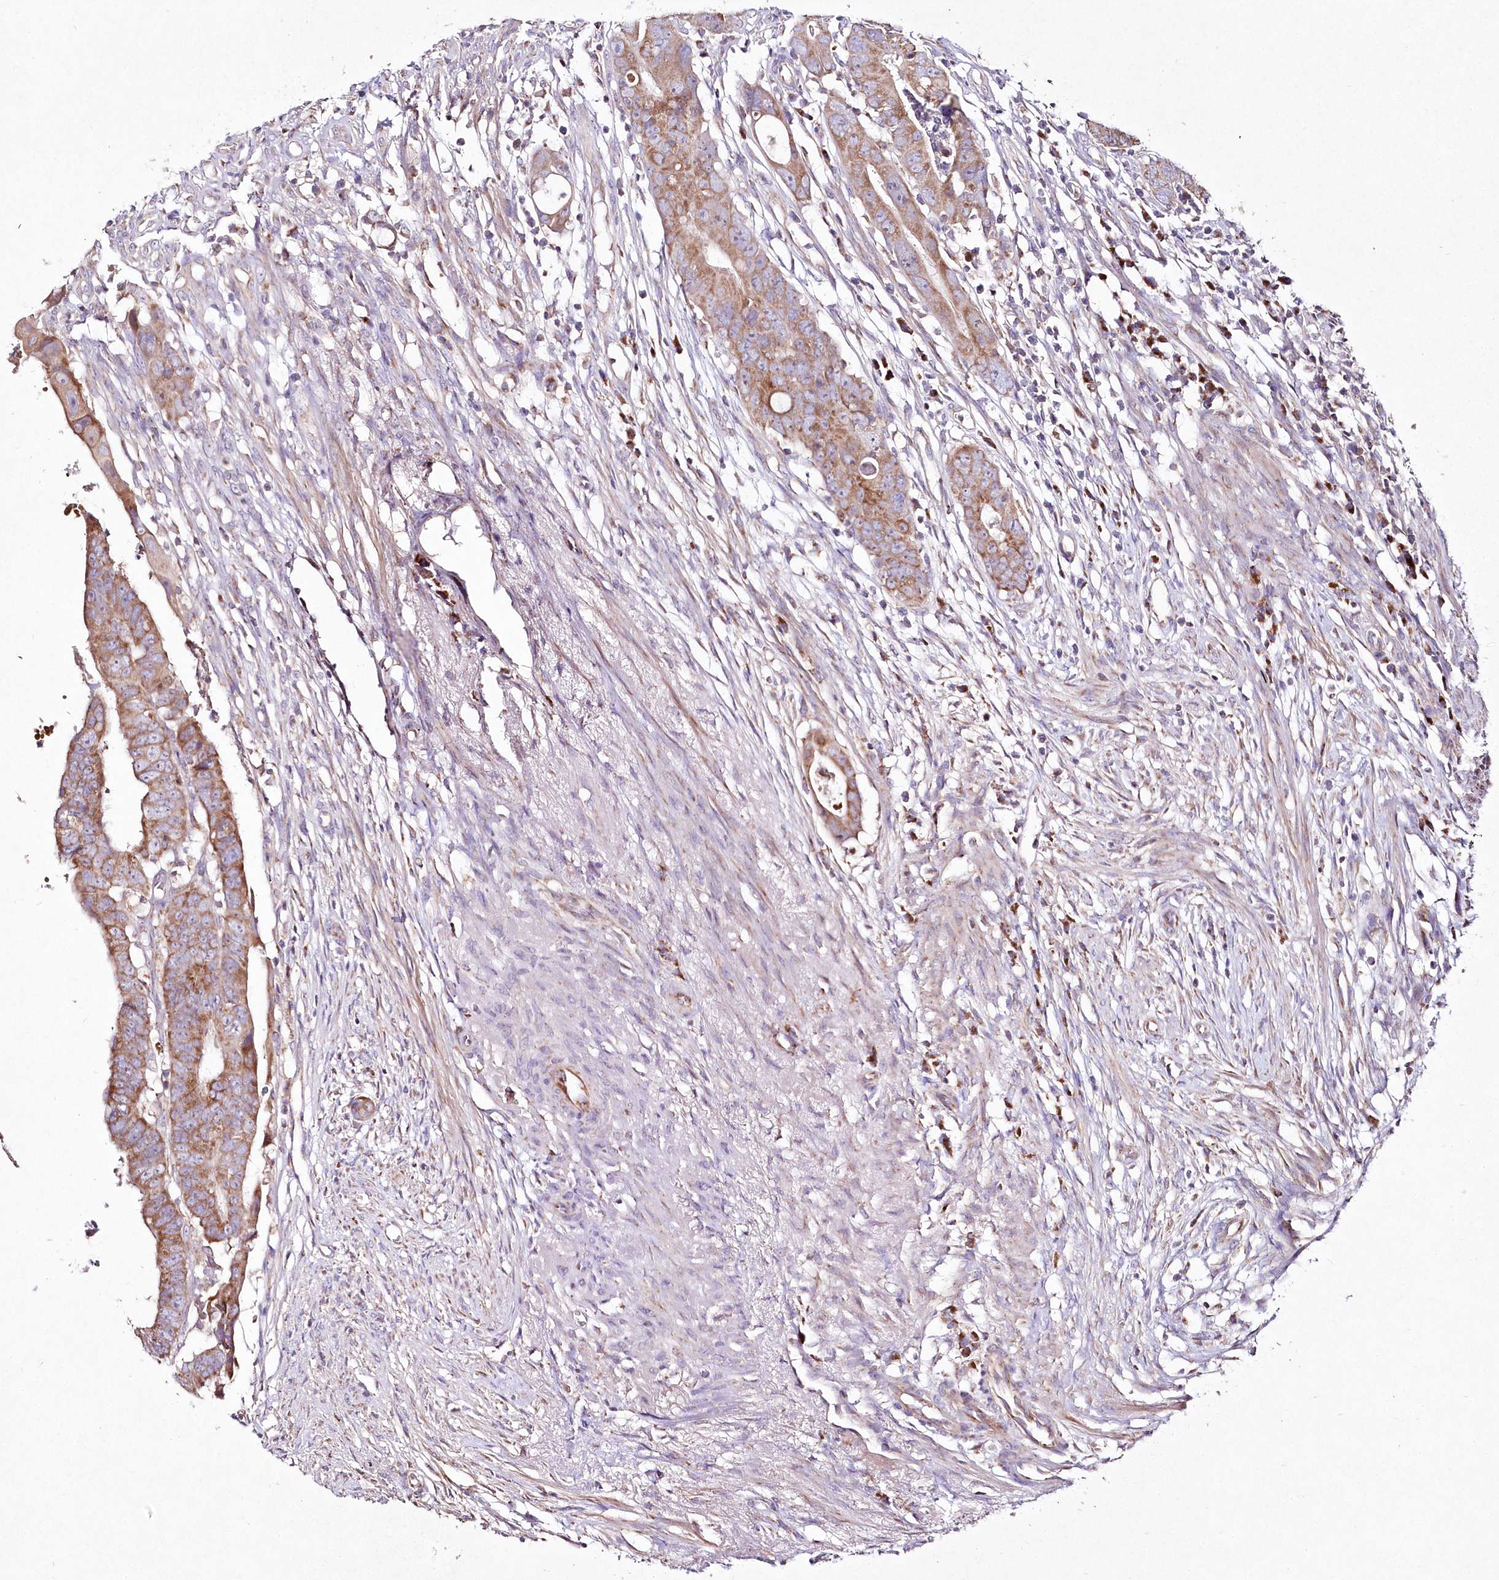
{"staining": {"intensity": "moderate", "quantity": ">75%", "location": "cytoplasmic/membranous"}, "tissue": "colorectal cancer", "cell_type": "Tumor cells", "image_type": "cancer", "snomed": [{"axis": "morphology", "description": "Adenocarcinoma, NOS"}, {"axis": "topography", "description": "Rectum"}], "caption": "Tumor cells exhibit medium levels of moderate cytoplasmic/membranous positivity in approximately >75% of cells in colorectal cancer (adenocarcinoma).", "gene": "DNA2", "patient": {"sex": "female", "age": 65}}